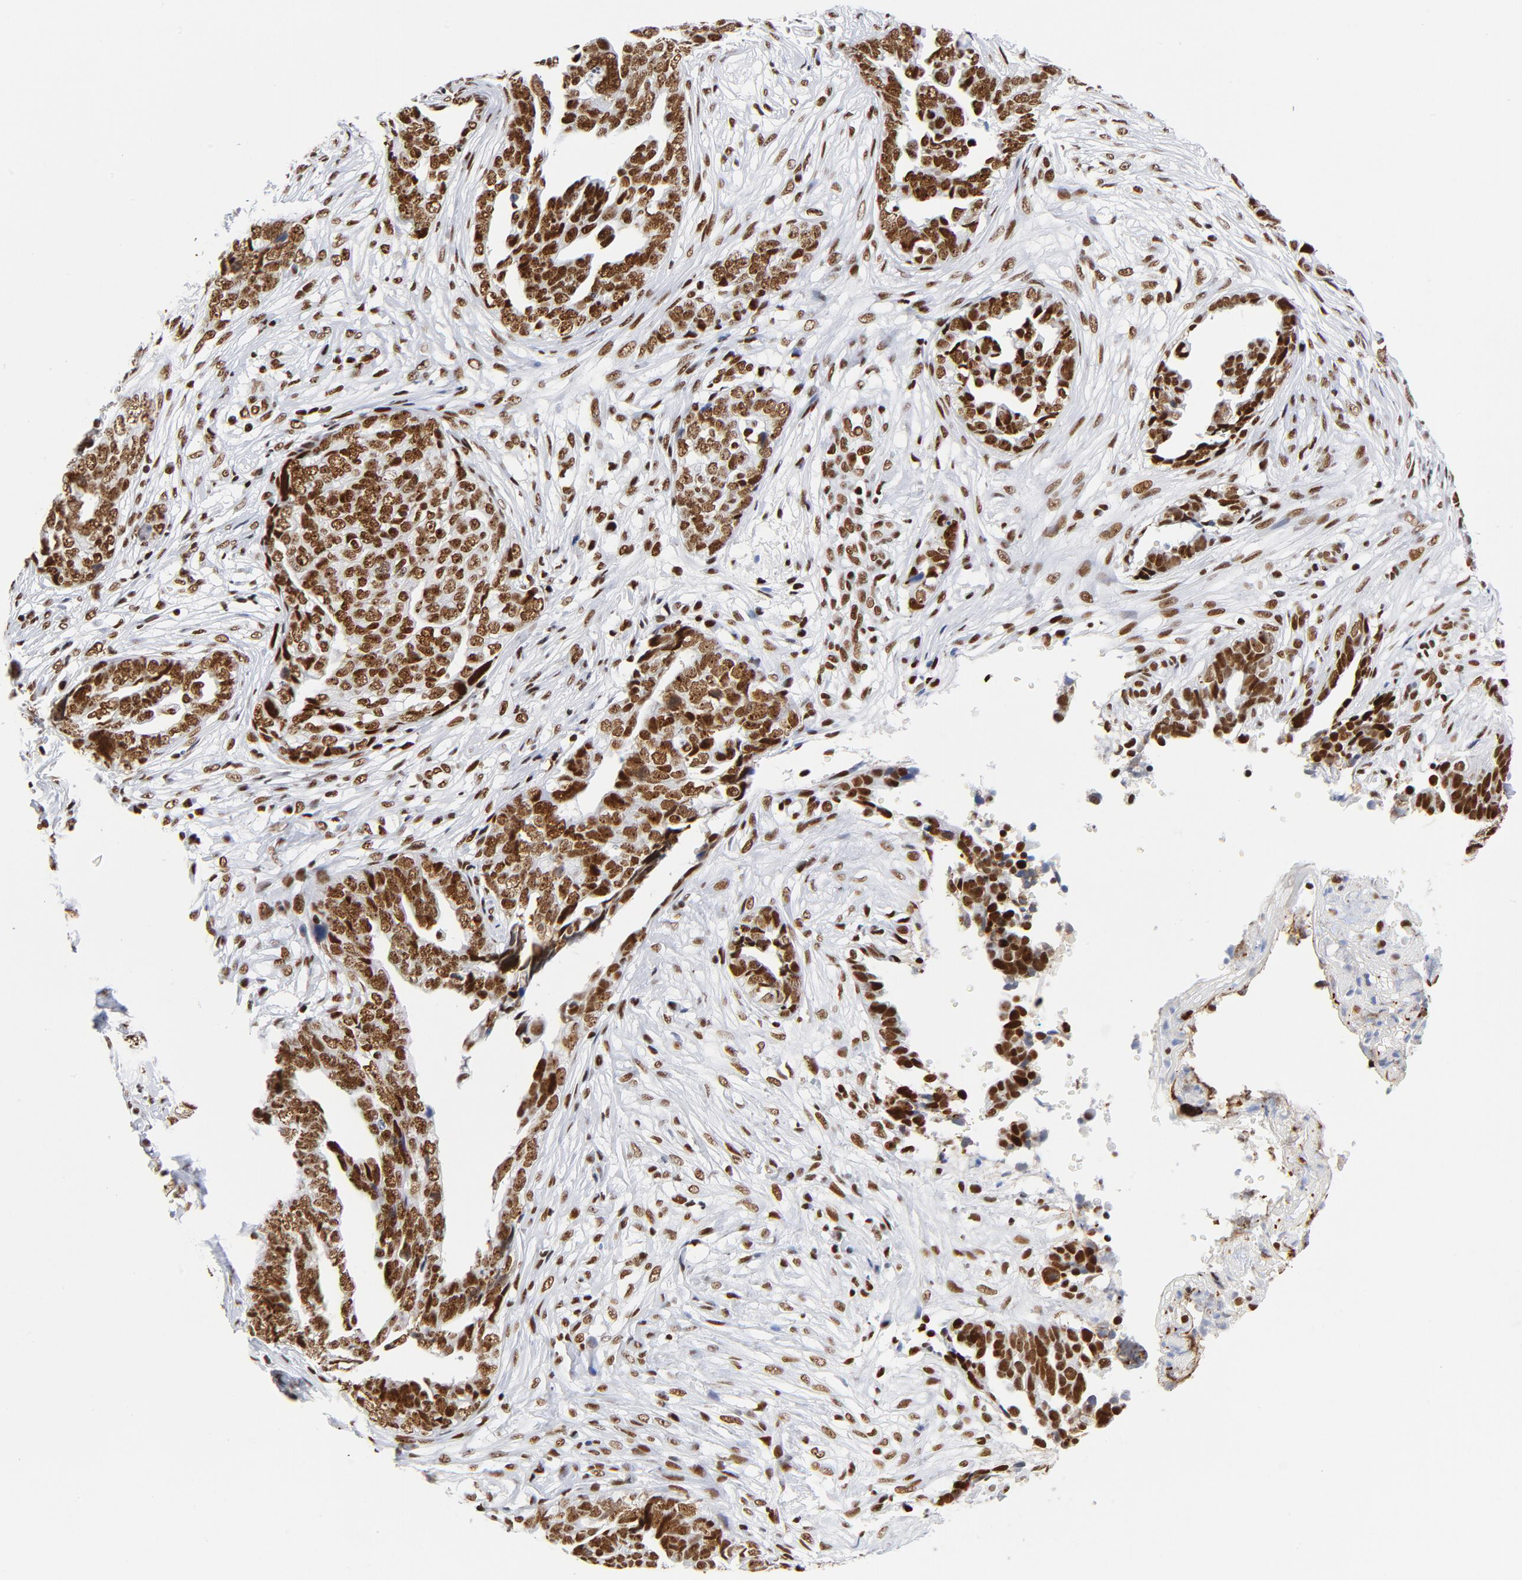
{"staining": {"intensity": "strong", "quantity": ">75%", "location": "nuclear"}, "tissue": "ovarian cancer", "cell_type": "Tumor cells", "image_type": "cancer", "snomed": [{"axis": "morphology", "description": "Normal tissue, NOS"}, {"axis": "morphology", "description": "Cystadenocarcinoma, serous, NOS"}, {"axis": "topography", "description": "Fallopian tube"}, {"axis": "topography", "description": "Ovary"}], "caption": "This is a photomicrograph of IHC staining of ovarian serous cystadenocarcinoma, which shows strong staining in the nuclear of tumor cells.", "gene": "XRCC5", "patient": {"sex": "female", "age": 56}}